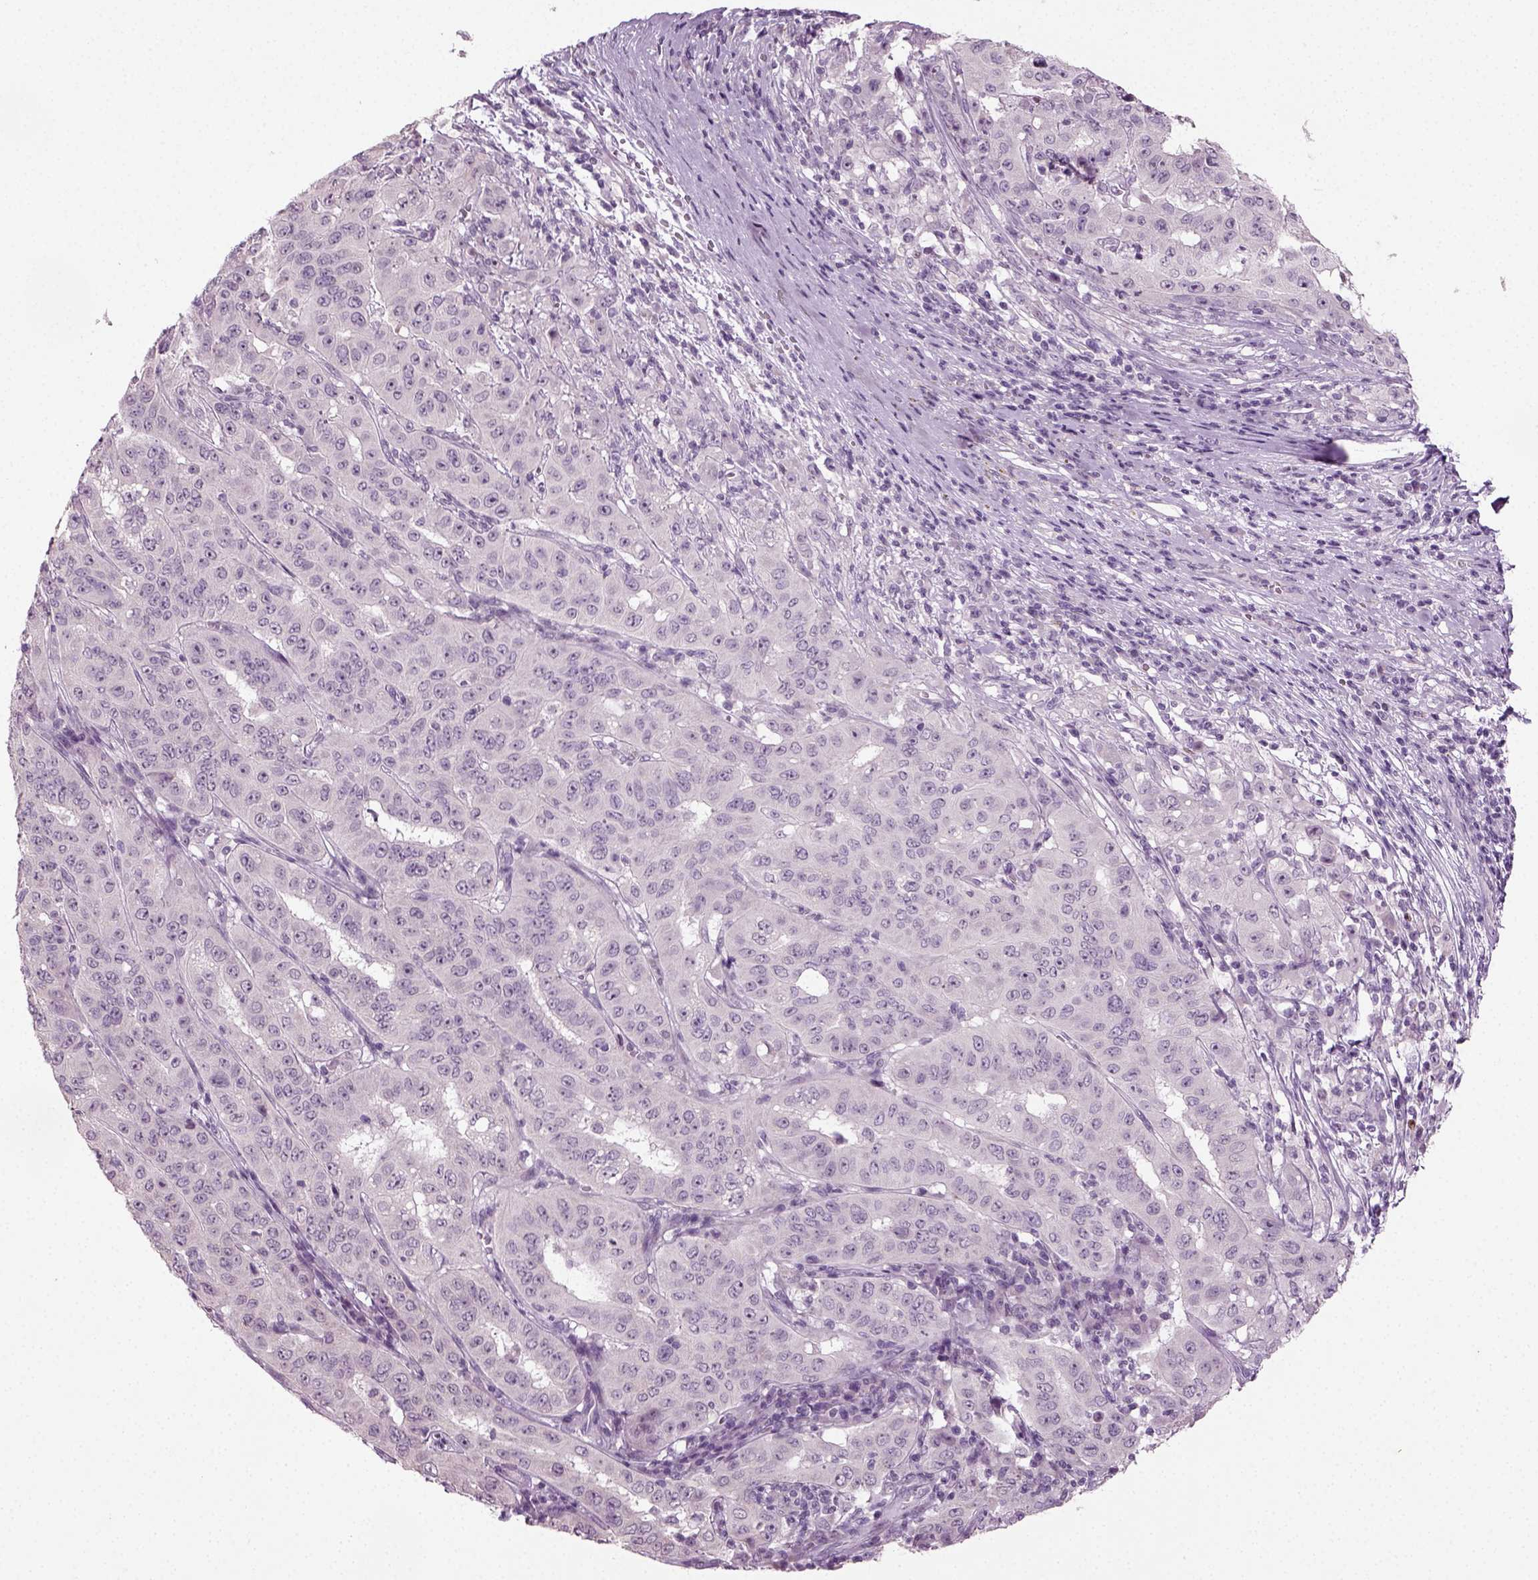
{"staining": {"intensity": "negative", "quantity": "none", "location": "none"}, "tissue": "pancreatic cancer", "cell_type": "Tumor cells", "image_type": "cancer", "snomed": [{"axis": "morphology", "description": "Adenocarcinoma, NOS"}, {"axis": "topography", "description": "Pancreas"}], "caption": "The histopathology image demonstrates no staining of tumor cells in pancreatic adenocarcinoma.", "gene": "SYNGAP1", "patient": {"sex": "male", "age": 63}}